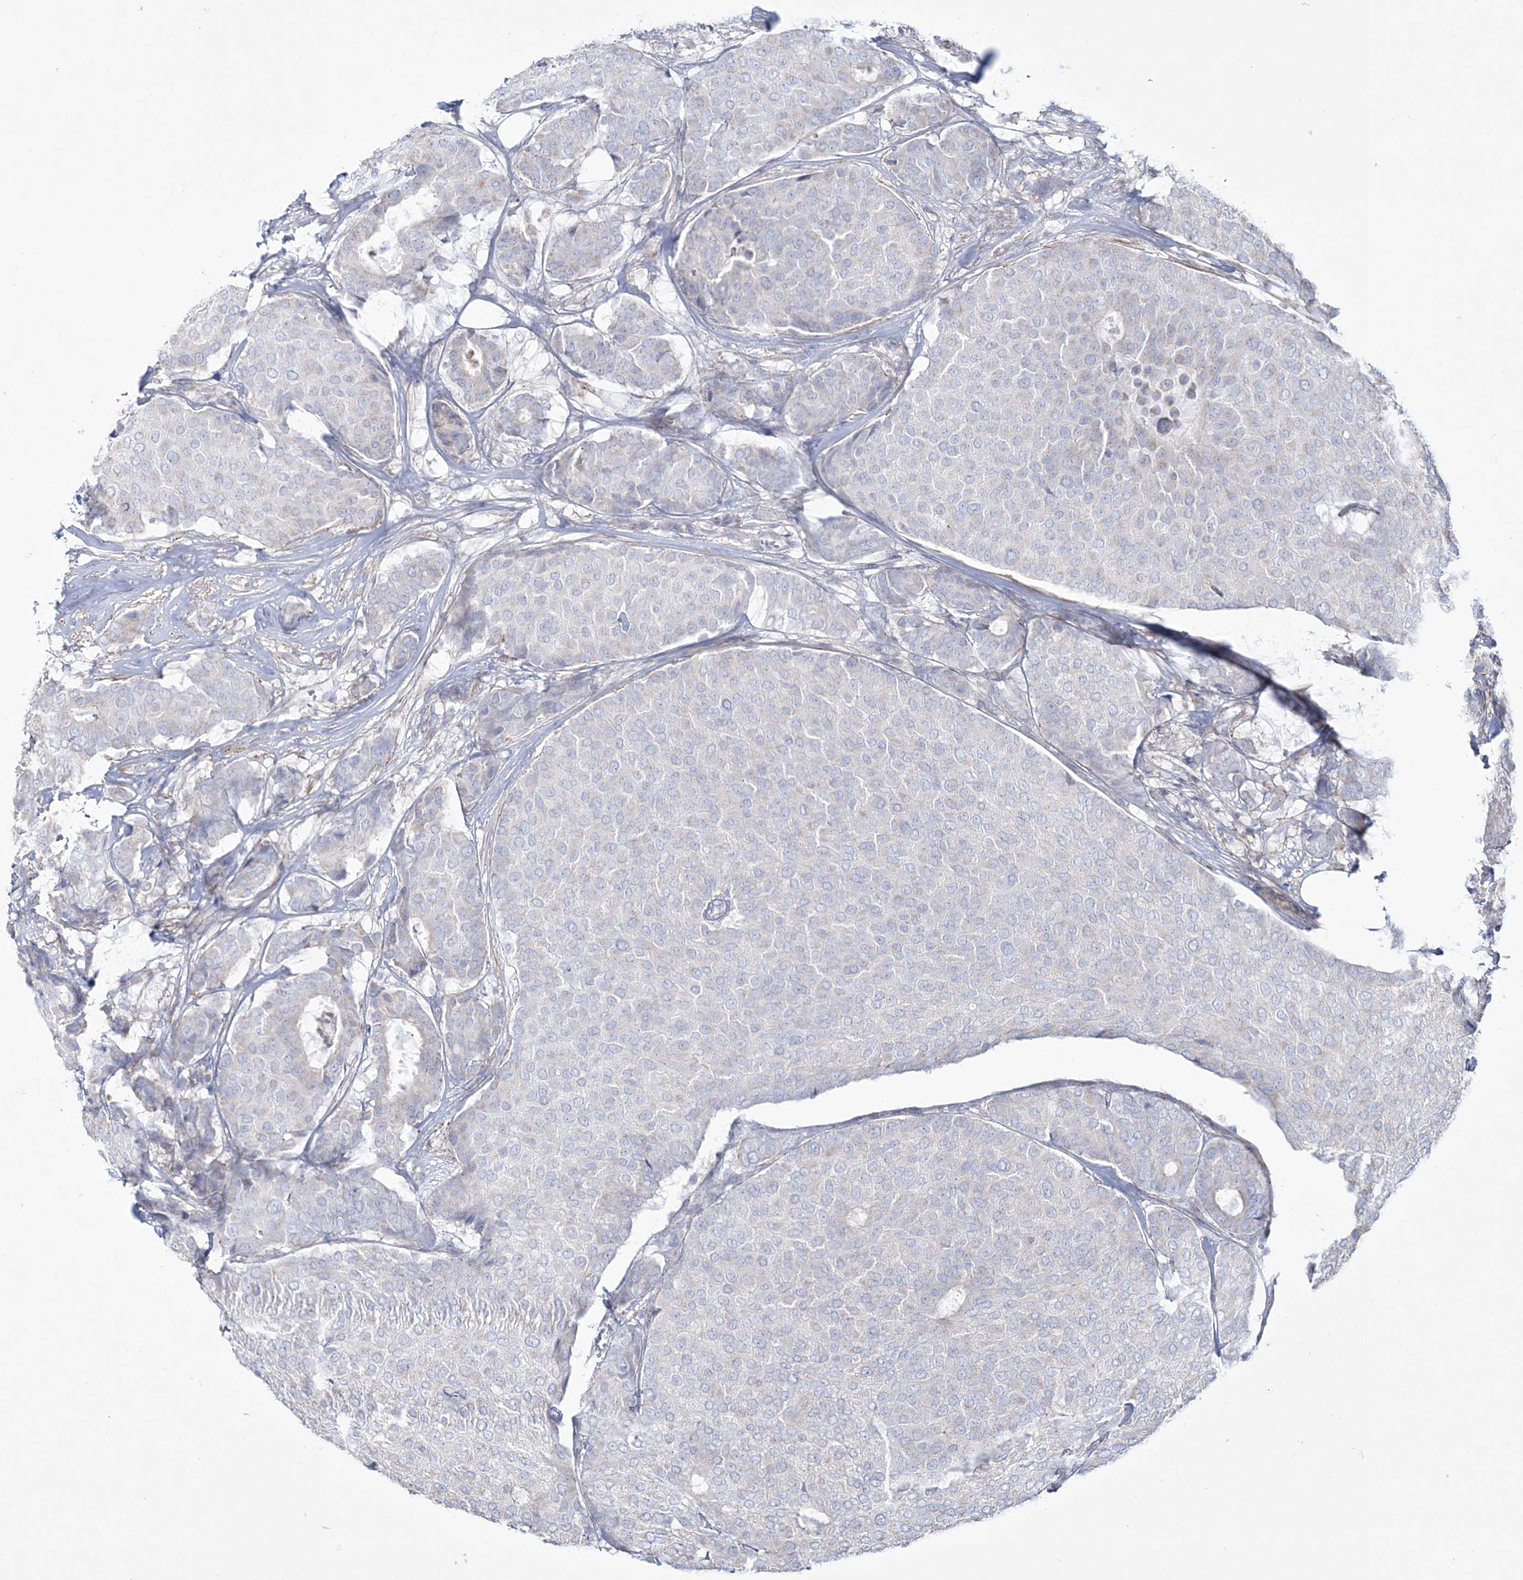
{"staining": {"intensity": "weak", "quantity": "<25%", "location": "cytoplasmic/membranous"}, "tissue": "breast cancer", "cell_type": "Tumor cells", "image_type": "cancer", "snomed": [{"axis": "morphology", "description": "Duct carcinoma"}, {"axis": "topography", "description": "Breast"}], "caption": "IHC of intraductal carcinoma (breast) demonstrates no staining in tumor cells. (Brightfield microscopy of DAB immunohistochemistry (IHC) at high magnification).", "gene": "RICTOR", "patient": {"sex": "female", "age": 75}}